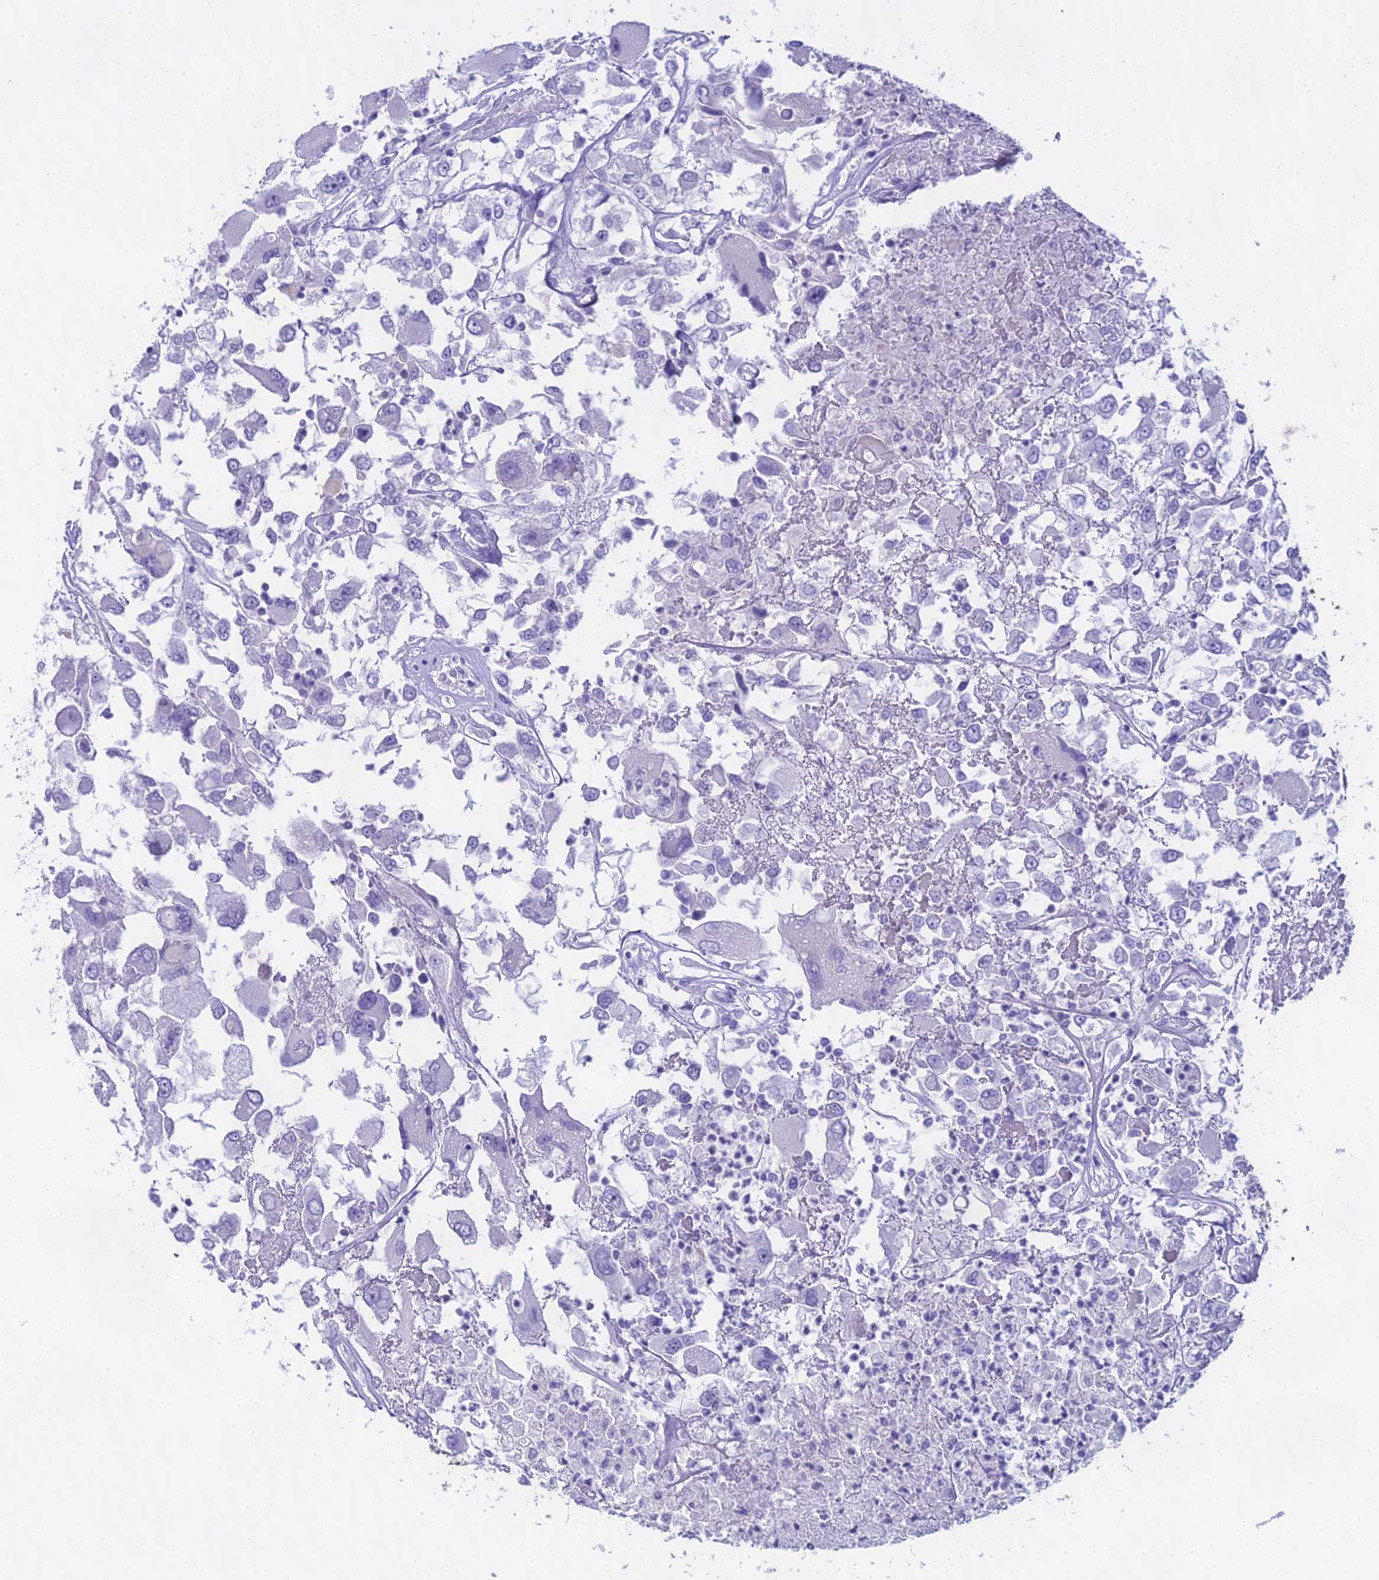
{"staining": {"intensity": "negative", "quantity": "none", "location": "none"}, "tissue": "renal cancer", "cell_type": "Tumor cells", "image_type": "cancer", "snomed": [{"axis": "morphology", "description": "Adenocarcinoma, NOS"}, {"axis": "topography", "description": "Kidney"}], "caption": "The photomicrograph displays no staining of tumor cells in adenocarcinoma (renal). The staining is performed using DAB brown chromogen with nuclei counter-stained in using hematoxylin.", "gene": "UNC80", "patient": {"sex": "female", "age": 52}}